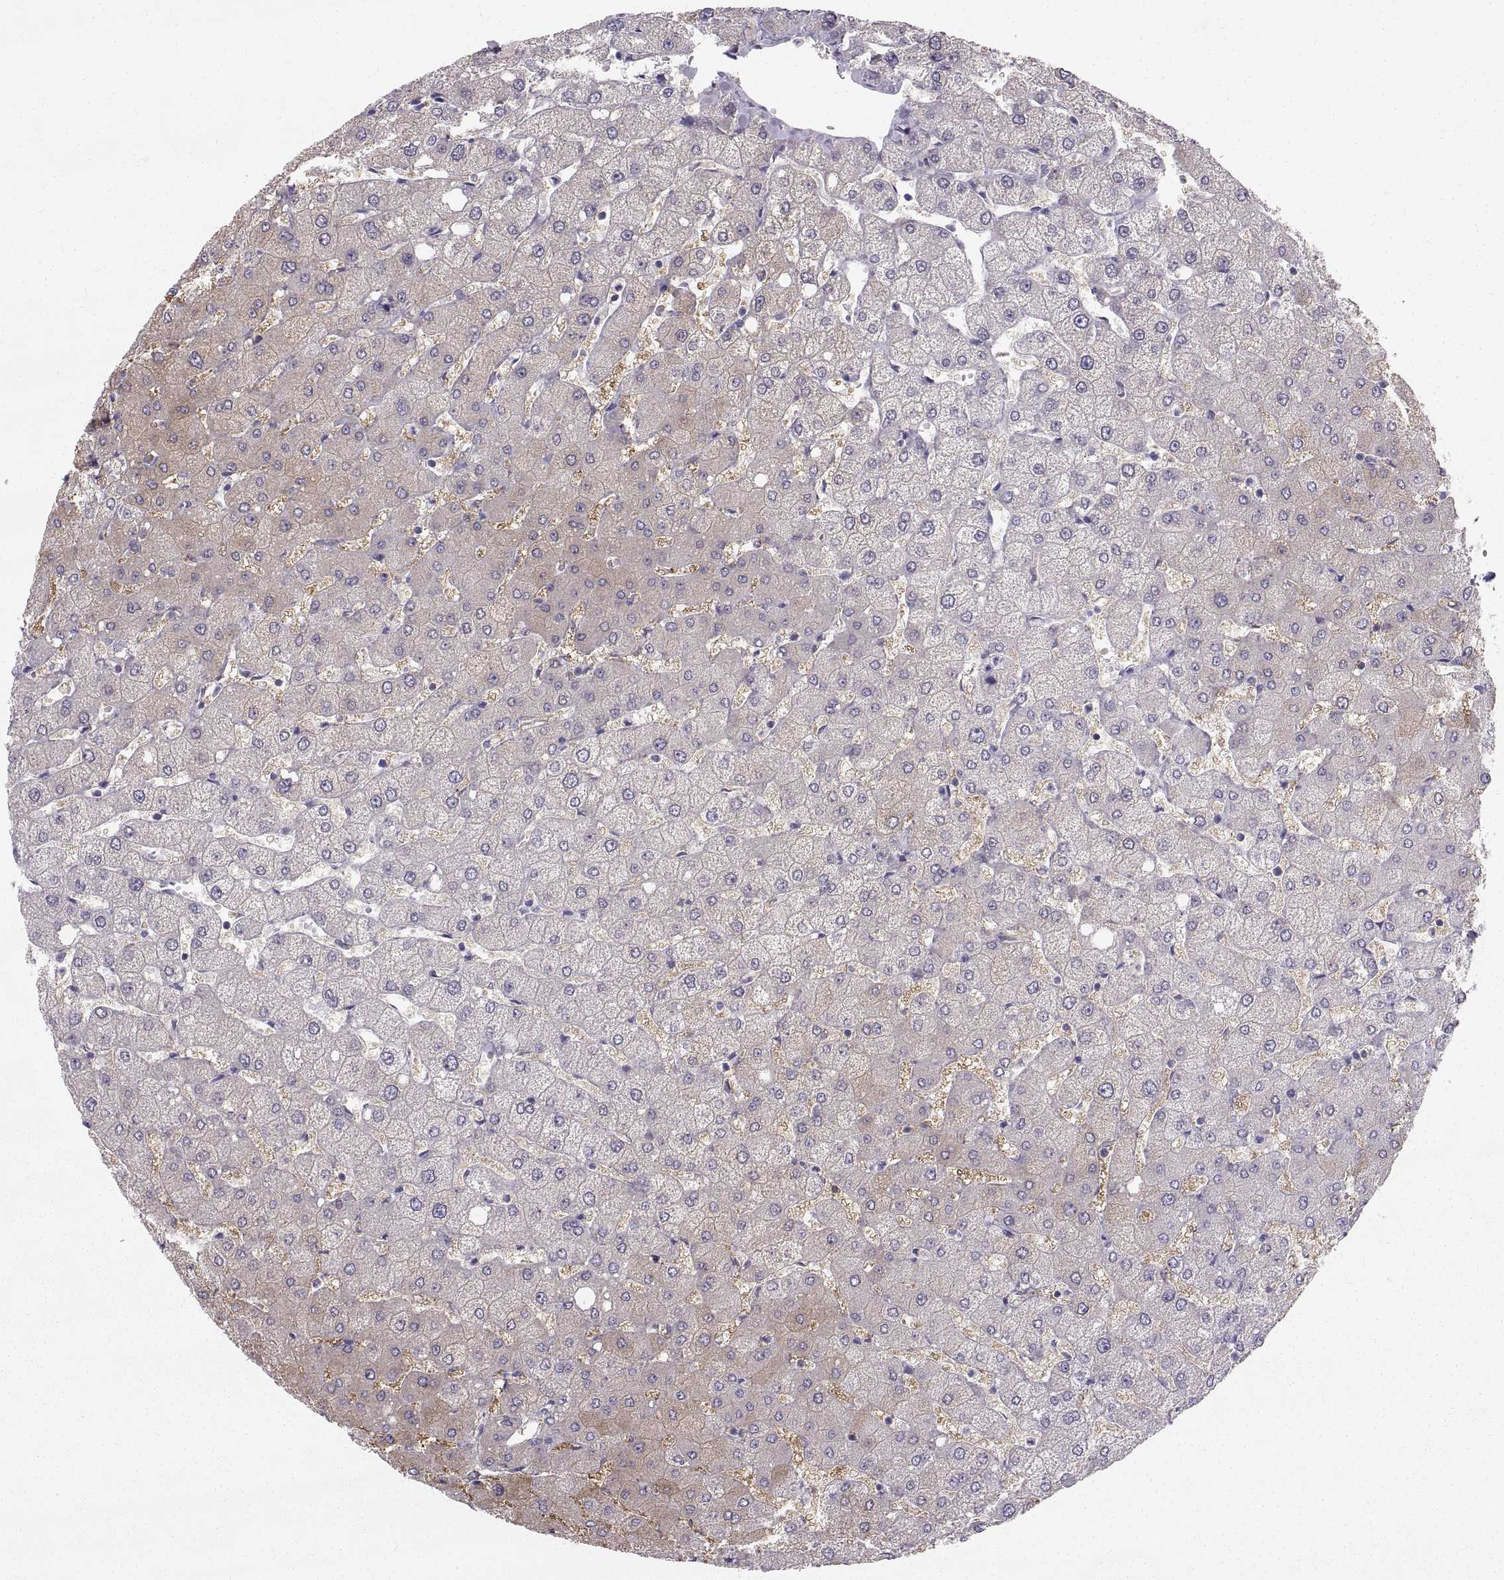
{"staining": {"intensity": "negative", "quantity": "none", "location": "none"}, "tissue": "liver", "cell_type": "Cholangiocytes", "image_type": "normal", "snomed": [{"axis": "morphology", "description": "Normal tissue, NOS"}, {"axis": "topography", "description": "Liver"}], "caption": "This is an immunohistochemistry image of normal human liver. There is no positivity in cholangiocytes.", "gene": "SLC22A6", "patient": {"sex": "female", "age": 54}}